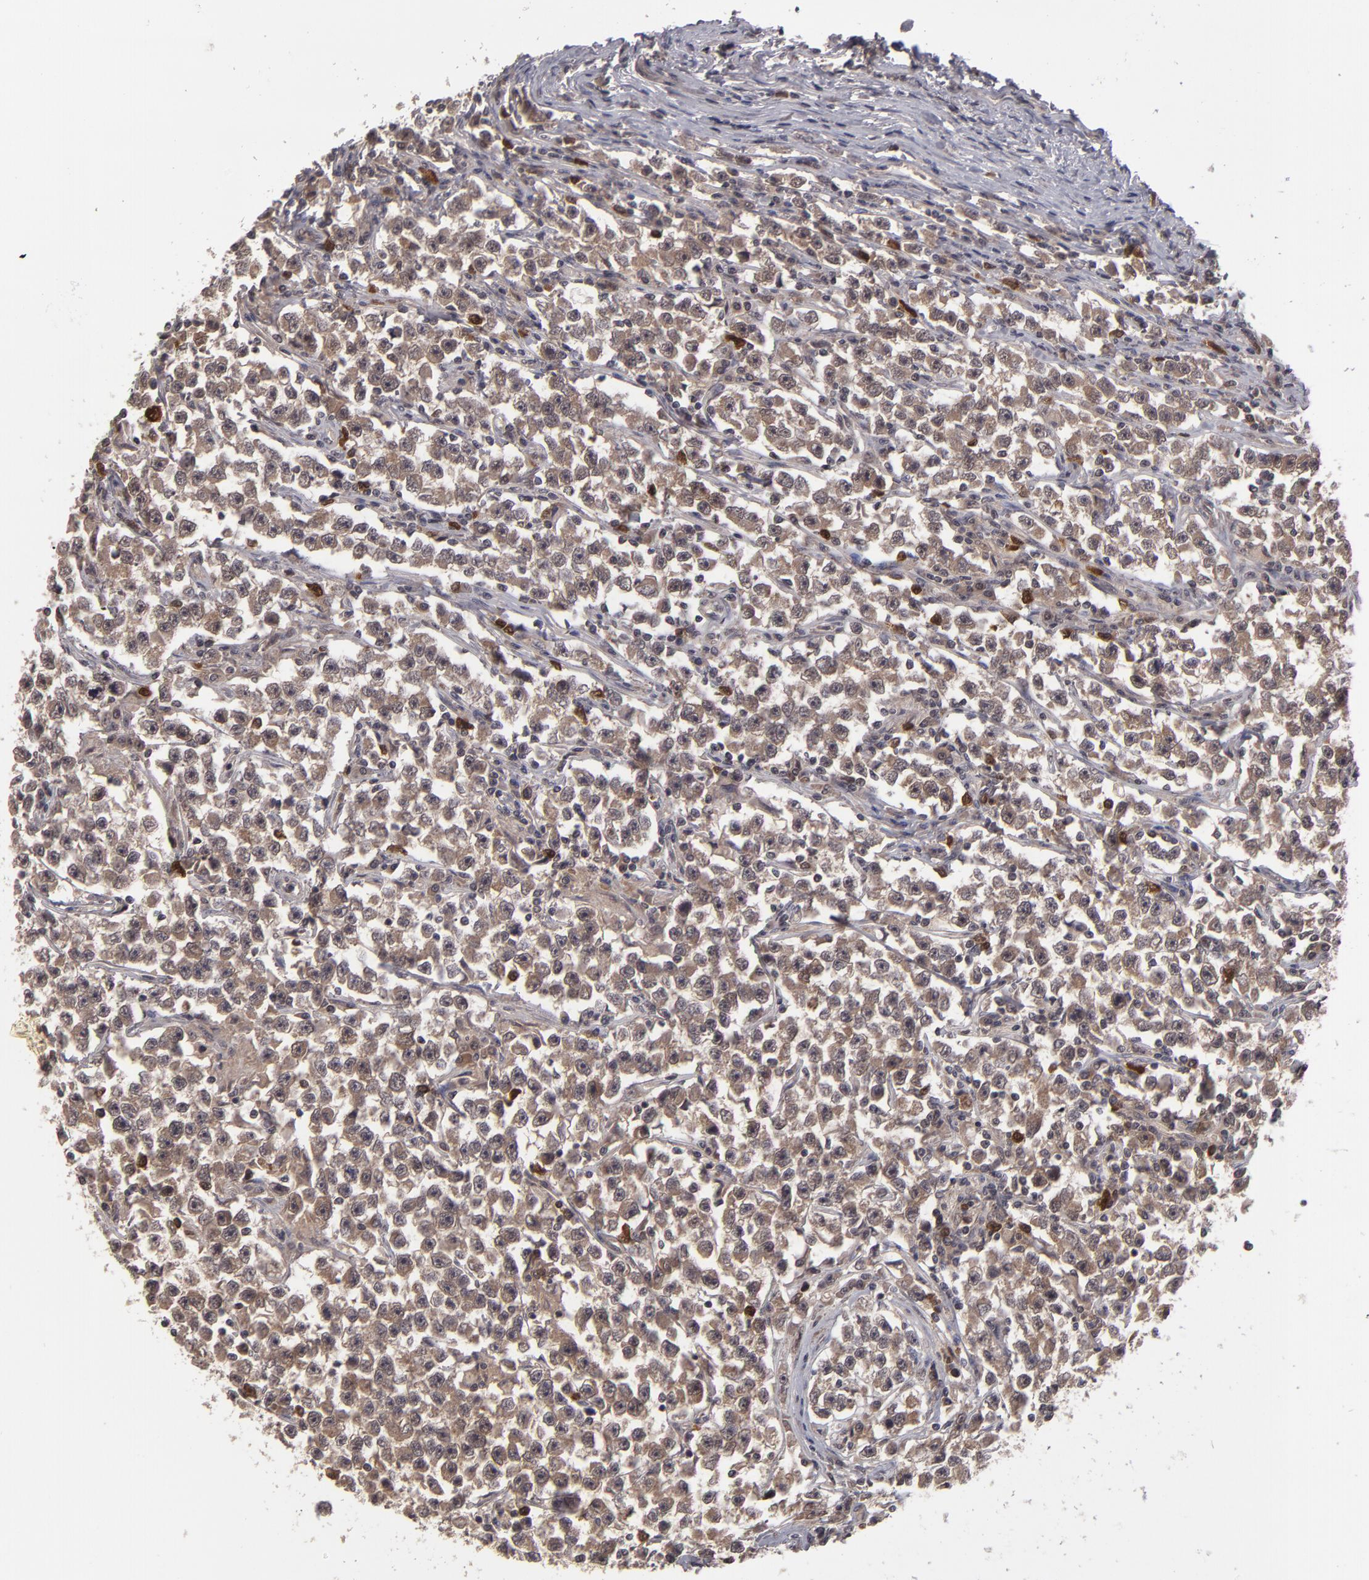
{"staining": {"intensity": "moderate", "quantity": ">75%", "location": "cytoplasmic/membranous,nuclear"}, "tissue": "testis cancer", "cell_type": "Tumor cells", "image_type": "cancer", "snomed": [{"axis": "morphology", "description": "Seminoma, NOS"}, {"axis": "topography", "description": "Testis"}], "caption": "Immunohistochemical staining of human testis seminoma reveals medium levels of moderate cytoplasmic/membranous and nuclear protein expression in approximately >75% of tumor cells.", "gene": "TYMS", "patient": {"sex": "male", "age": 33}}